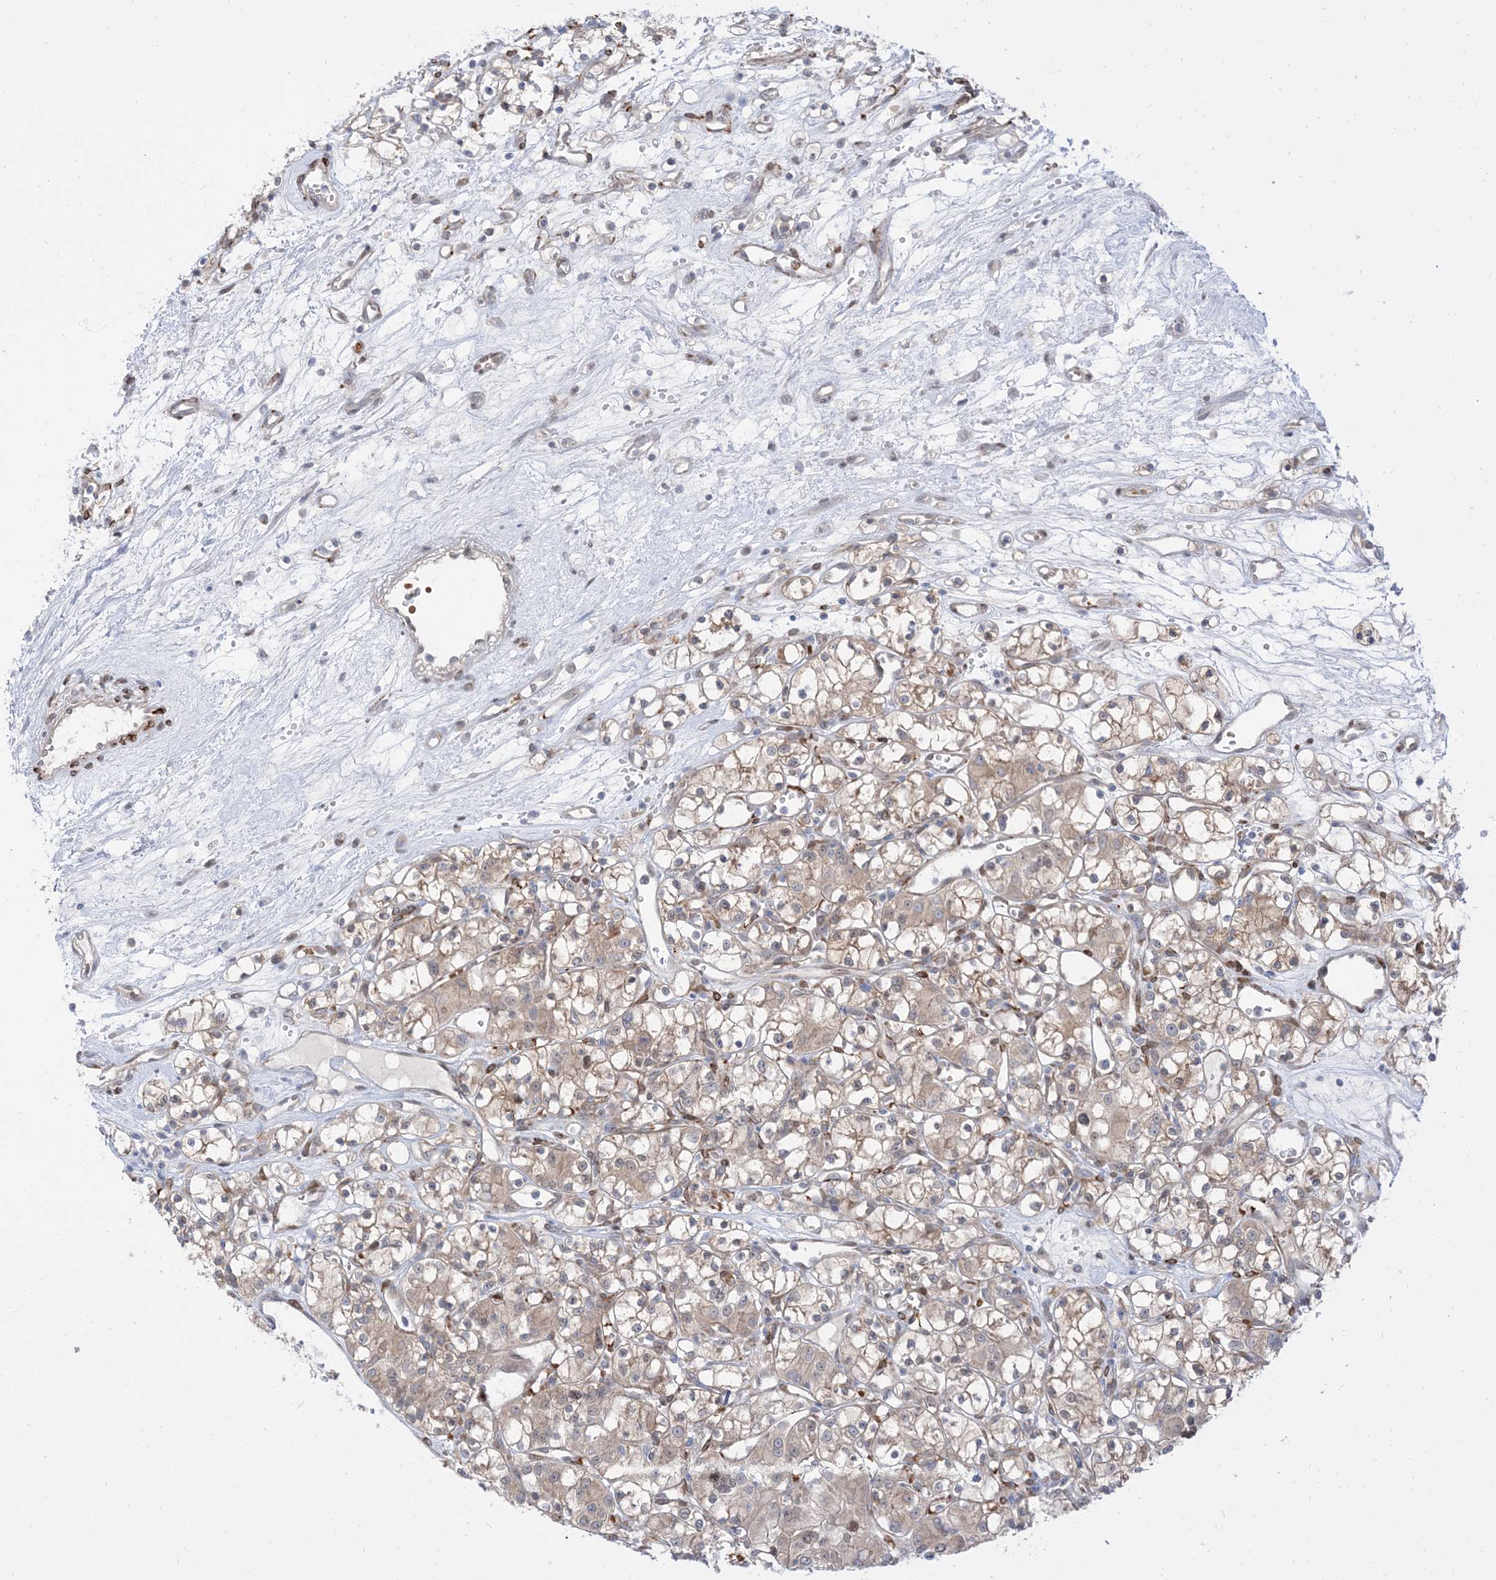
{"staining": {"intensity": "weak", "quantity": "25%-75%", "location": "cytoplasmic/membranous"}, "tissue": "renal cancer", "cell_type": "Tumor cells", "image_type": "cancer", "snomed": [{"axis": "morphology", "description": "Adenocarcinoma, NOS"}, {"axis": "topography", "description": "Kidney"}], "caption": "This is an image of IHC staining of renal cancer (adenocarcinoma), which shows weak staining in the cytoplasmic/membranous of tumor cells.", "gene": "RIN1", "patient": {"sex": "female", "age": 59}}